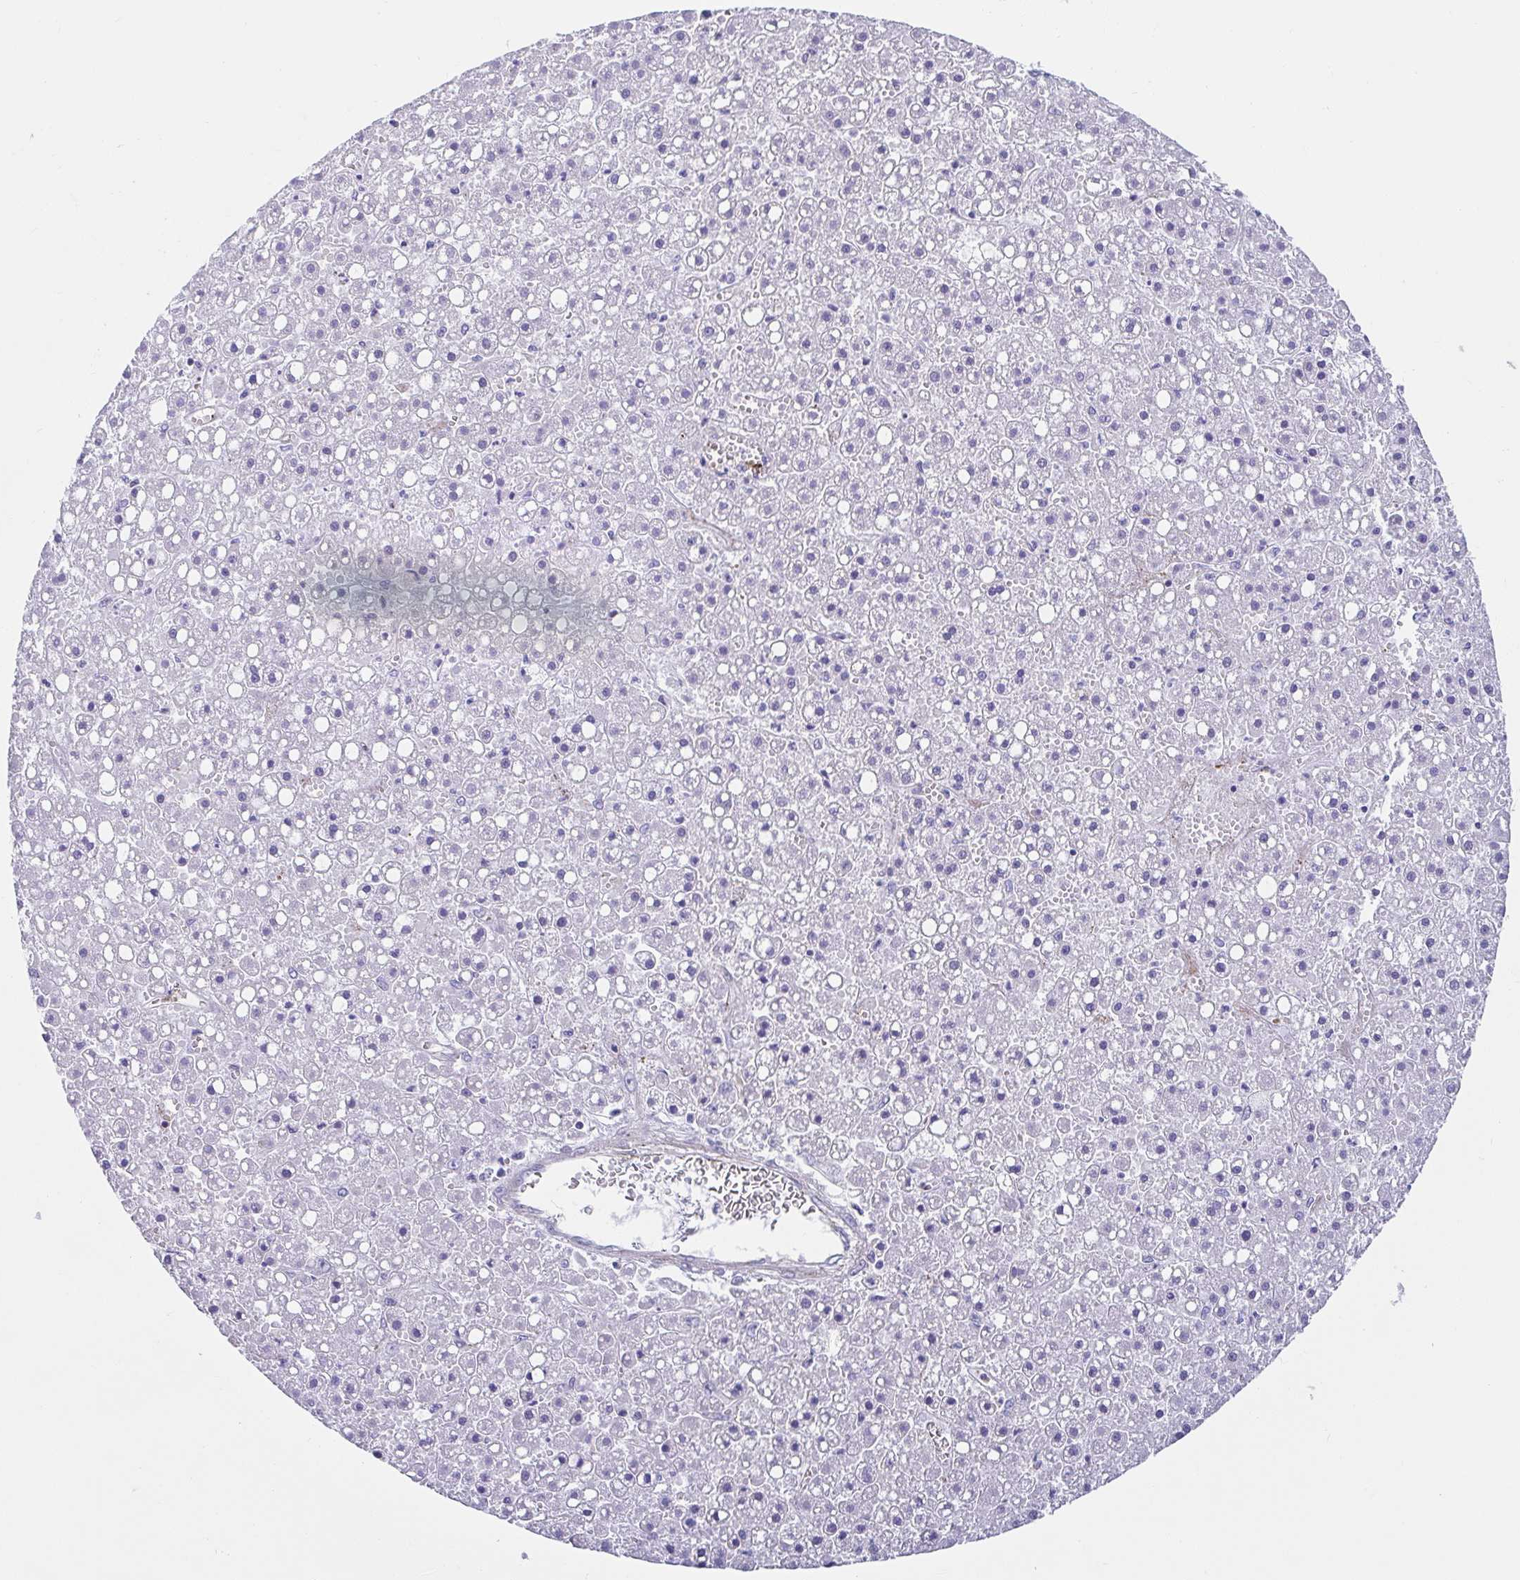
{"staining": {"intensity": "negative", "quantity": "none", "location": "none"}, "tissue": "liver cancer", "cell_type": "Tumor cells", "image_type": "cancer", "snomed": [{"axis": "morphology", "description": "Carcinoma, Hepatocellular, NOS"}, {"axis": "topography", "description": "Liver"}], "caption": "Immunohistochemistry micrograph of neoplastic tissue: hepatocellular carcinoma (liver) stained with DAB (3,3'-diaminobenzidine) displays no significant protein staining in tumor cells. Nuclei are stained in blue.", "gene": "TRAM2", "patient": {"sex": "male", "age": 67}}